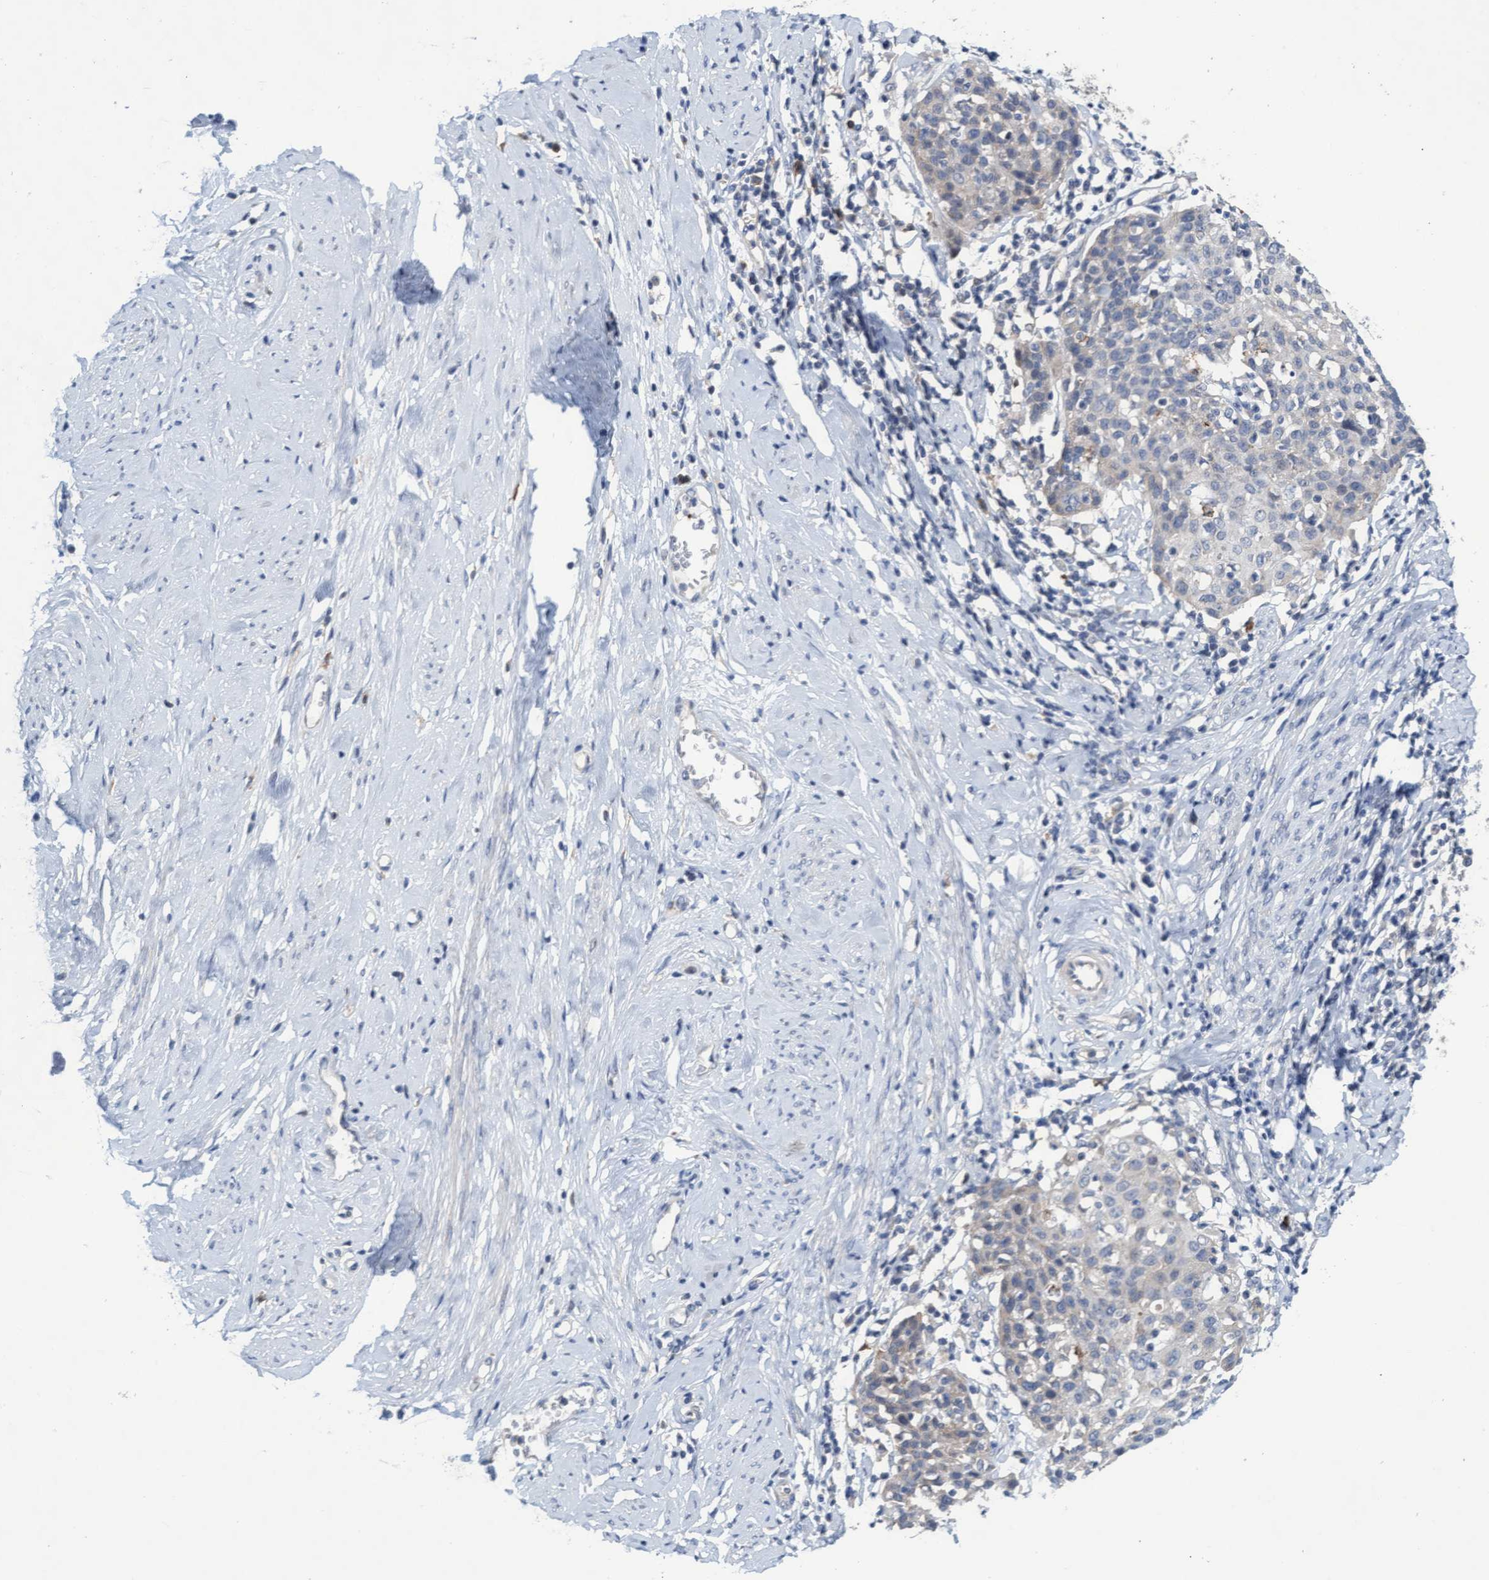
{"staining": {"intensity": "negative", "quantity": "none", "location": "none"}, "tissue": "cervical cancer", "cell_type": "Tumor cells", "image_type": "cancer", "snomed": [{"axis": "morphology", "description": "Squamous cell carcinoma, NOS"}, {"axis": "topography", "description": "Cervix"}], "caption": "Immunohistochemical staining of cervical cancer shows no significant staining in tumor cells.", "gene": "ABCF2", "patient": {"sex": "female", "age": 38}}